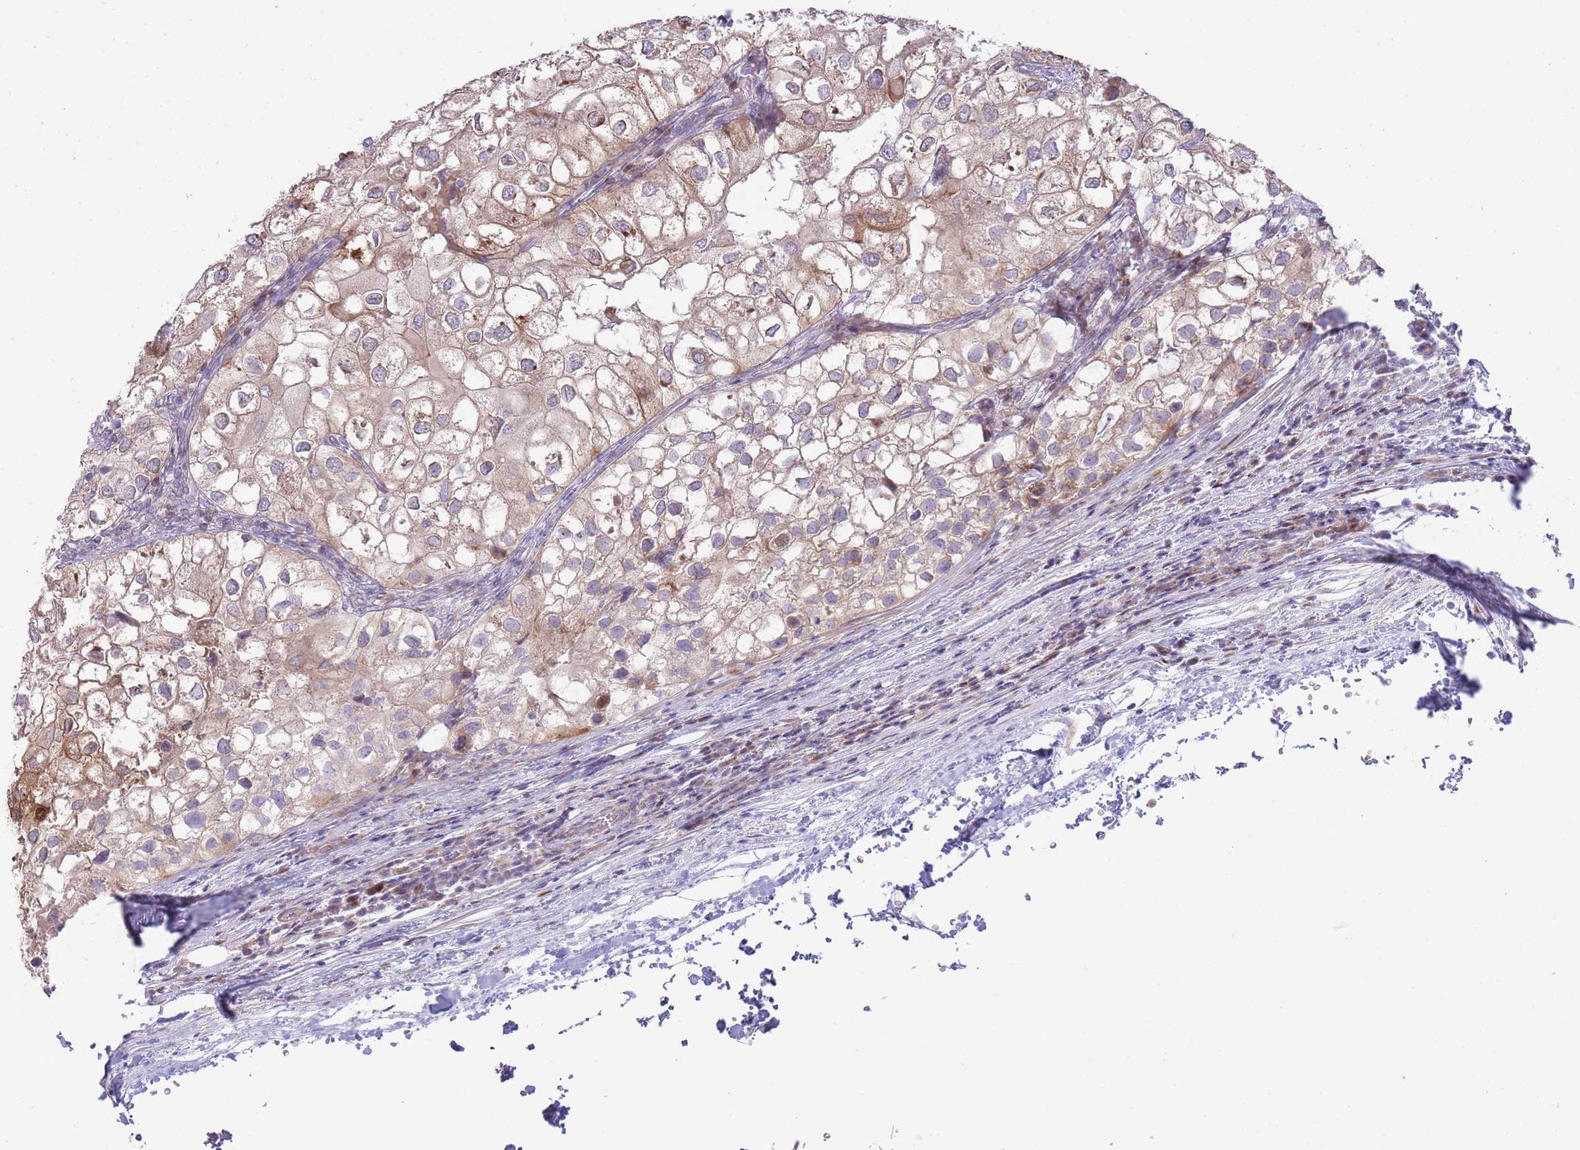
{"staining": {"intensity": "weak", "quantity": ">75%", "location": "cytoplasmic/membranous"}, "tissue": "urothelial cancer", "cell_type": "Tumor cells", "image_type": "cancer", "snomed": [{"axis": "morphology", "description": "Urothelial carcinoma, High grade"}, {"axis": "topography", "description": "Urinary bladder"}], "caption": "Immunohistochemical staining of human urothelial cancer exhibits low levels of weak cytoplasmic/membranous protein staining in about >75% of tumor cells.", "gene": "PPP3R2", "patient": {"sex": "male", "age": 64}}